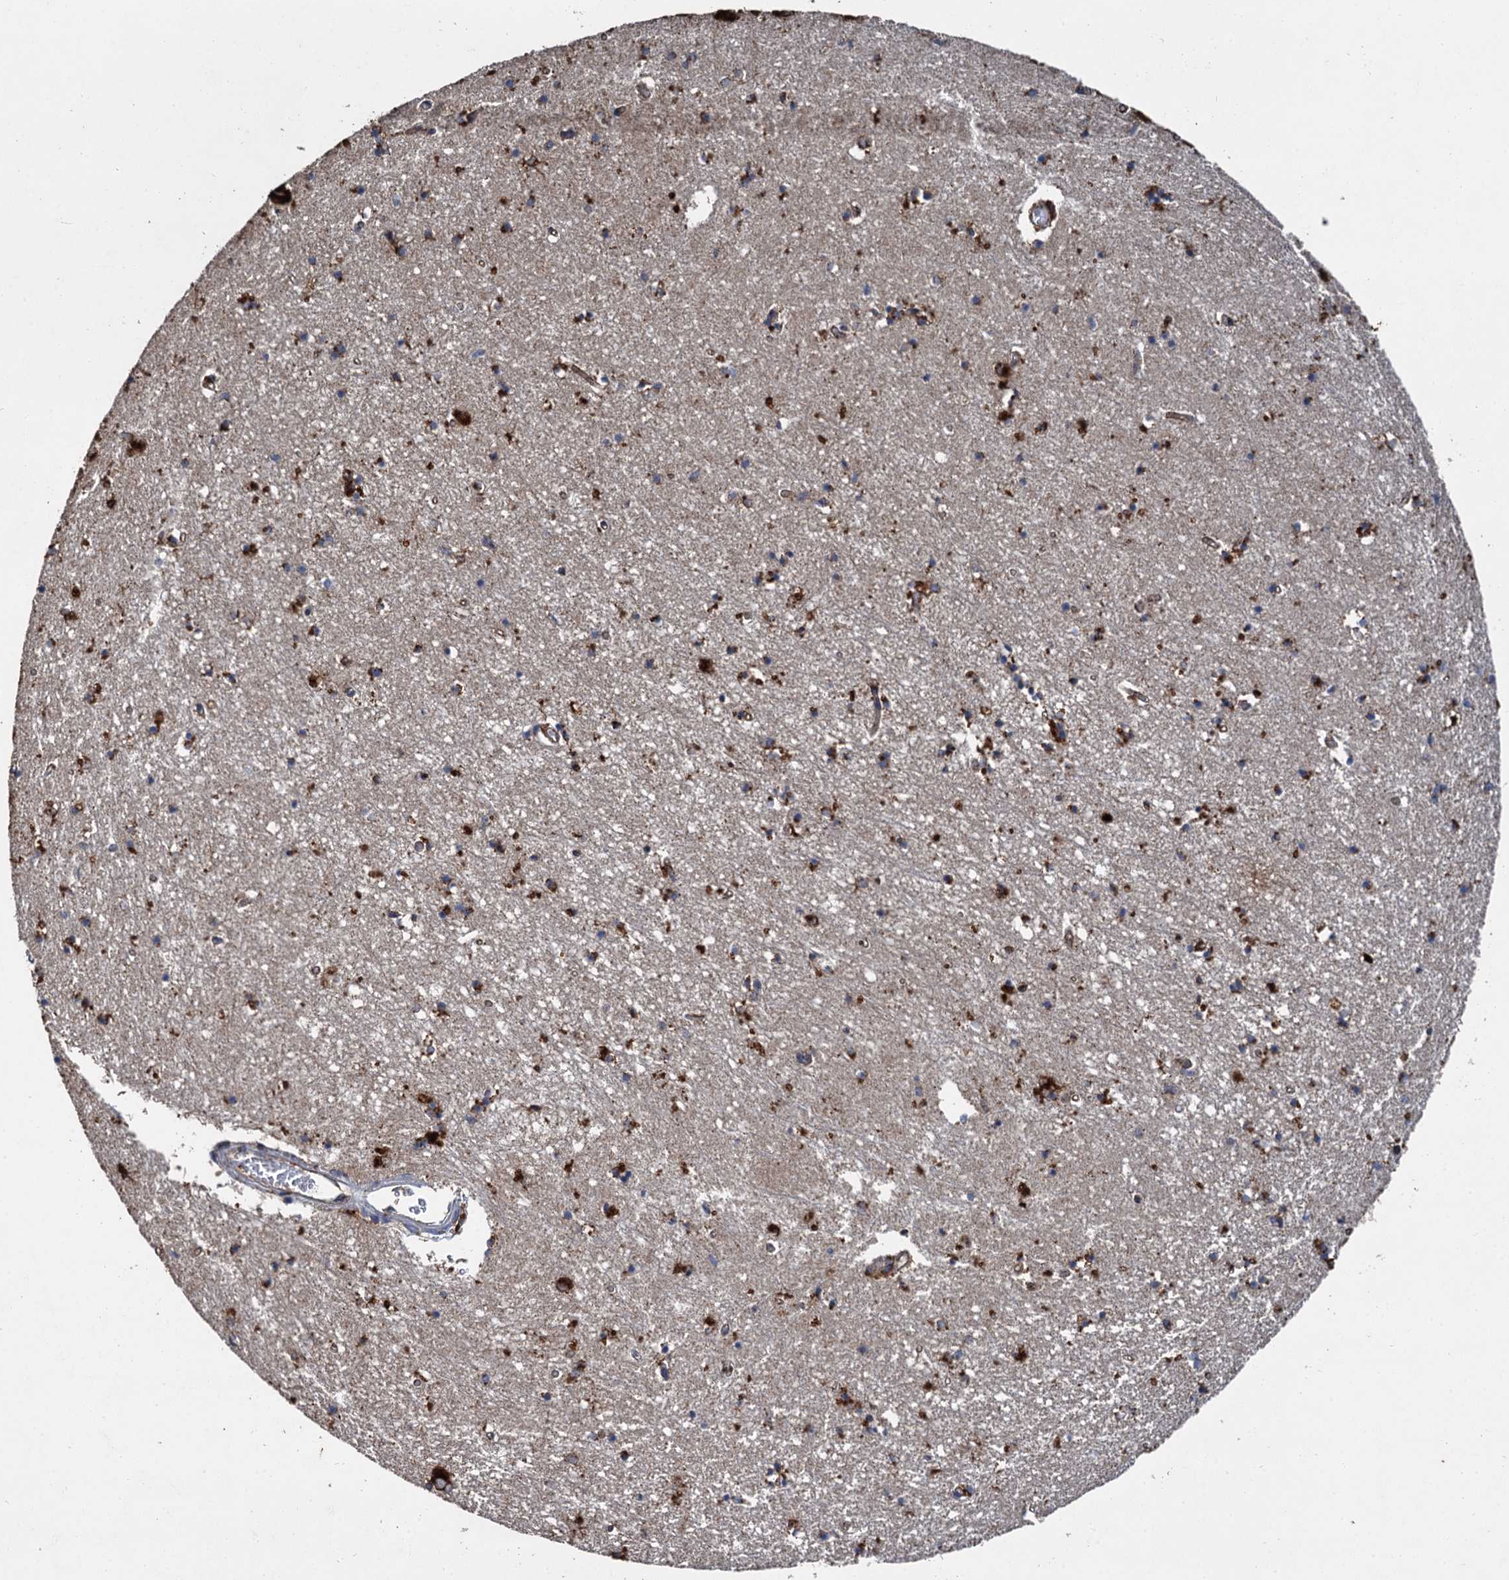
{"staining": {"intensity": "strong", "quantity": ">75%", "location": "cytoplasmic/membranous"}, "tissue": "hippocampus", "cell_type": "Glial cells", "image_type": "normal", "snomed": [{"axis": "morphology", "description": "Normal tissue, NOS"}, {"axis": "topography", "description": "Hippocampus"}], "caption": "Protein expression analysis of normal hippocampus demonstrates strong cytoplasmic/membranous staining in about >75% of glial cells. Using DAB (brown) and hematoxylin (blue) stains, captured at high magnification using brightfield microscopy.", "gene": "GBA1", "patient": {"sex": "male", "age": 70}}